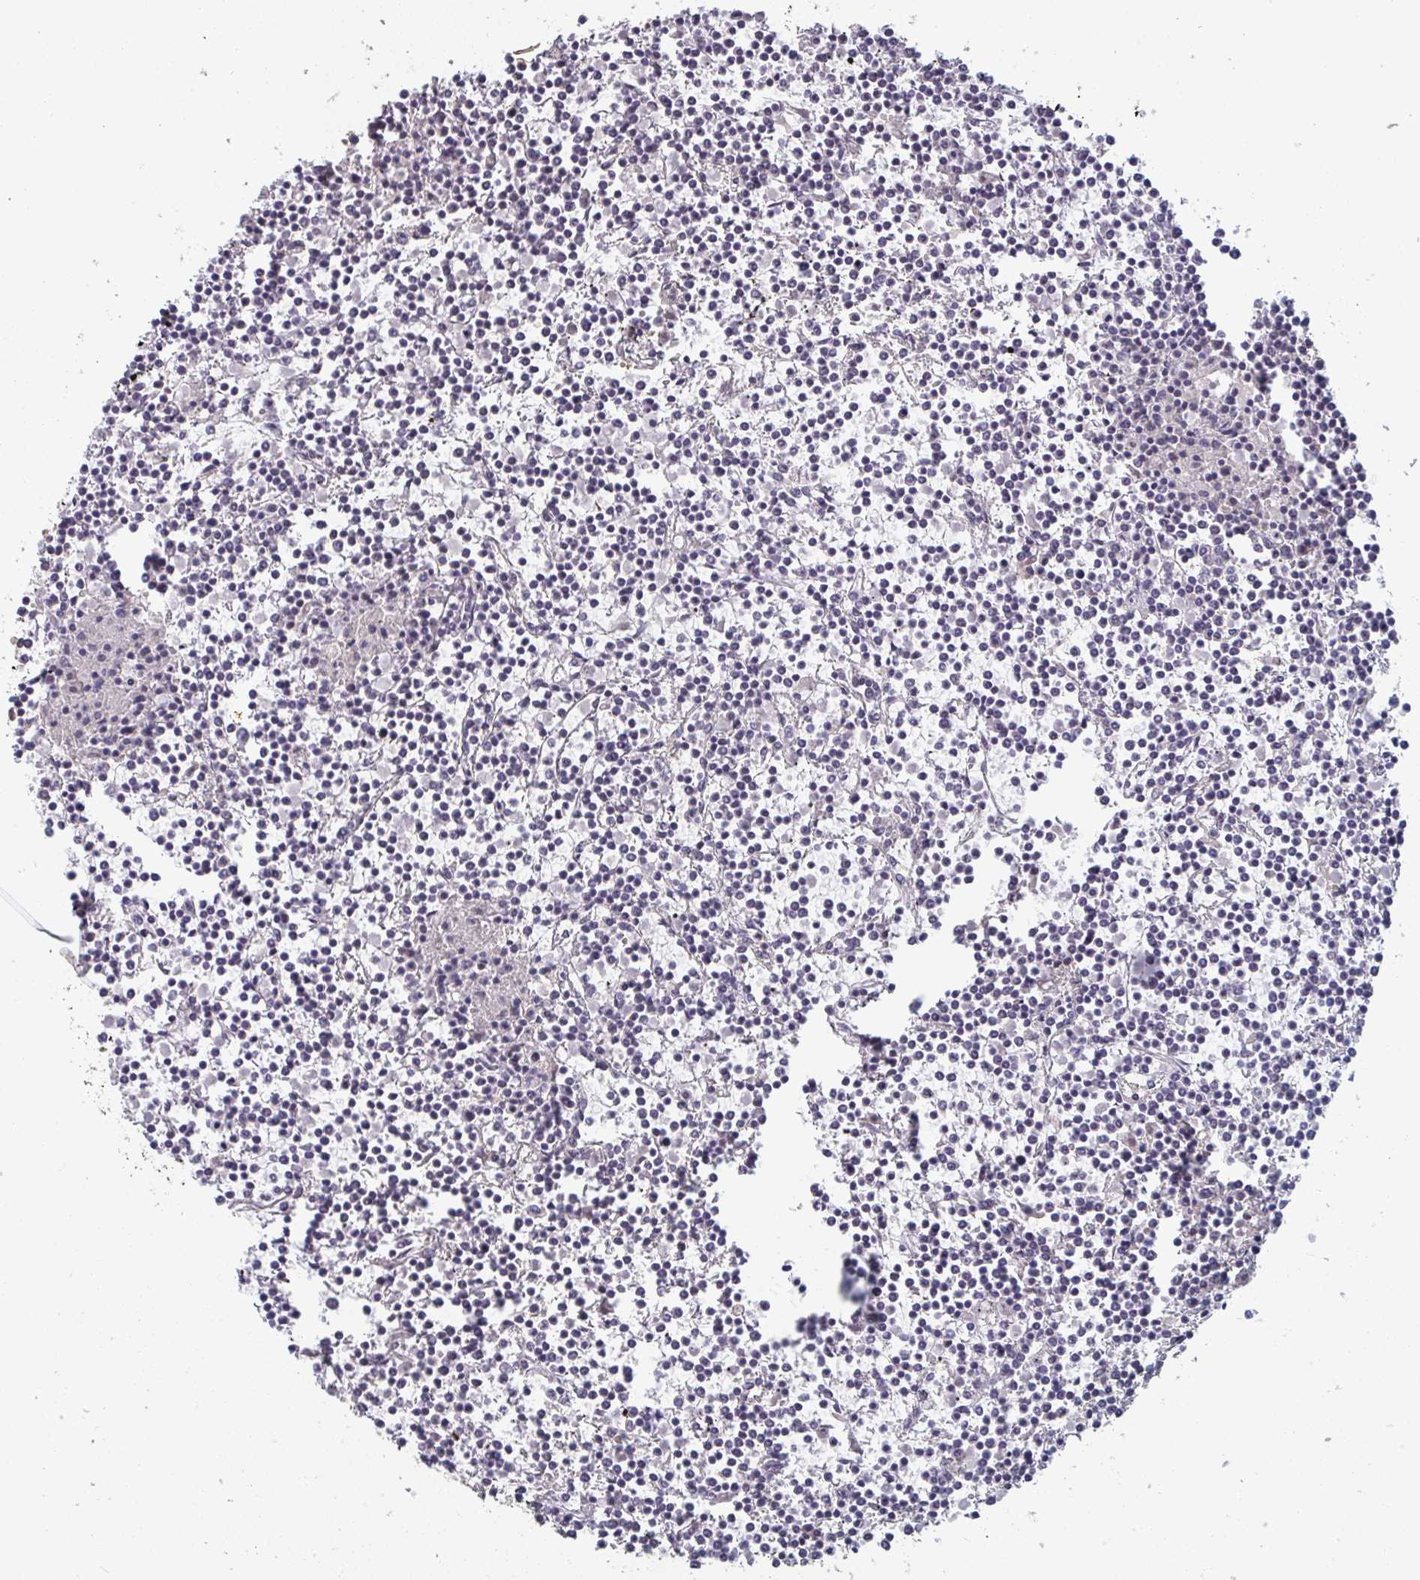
{"staining": {"intensity": "negative", "quantity": "none", "location": "none"}, "tissue": "lymphoma", "cell_type": "Tumor cells", "image_type": "cancer", "snomed": [{"axis": "morphology", "description": "Malignant lymphoma, non-Hodgkin's type, Low grade"}, {"axis": "topography", "description": "Spleen"}], "caption": "There is no significant staining in tumor cells of lymphoma.", "gene": "LIX1", "patient": {"sex": "female", "age": 19}}